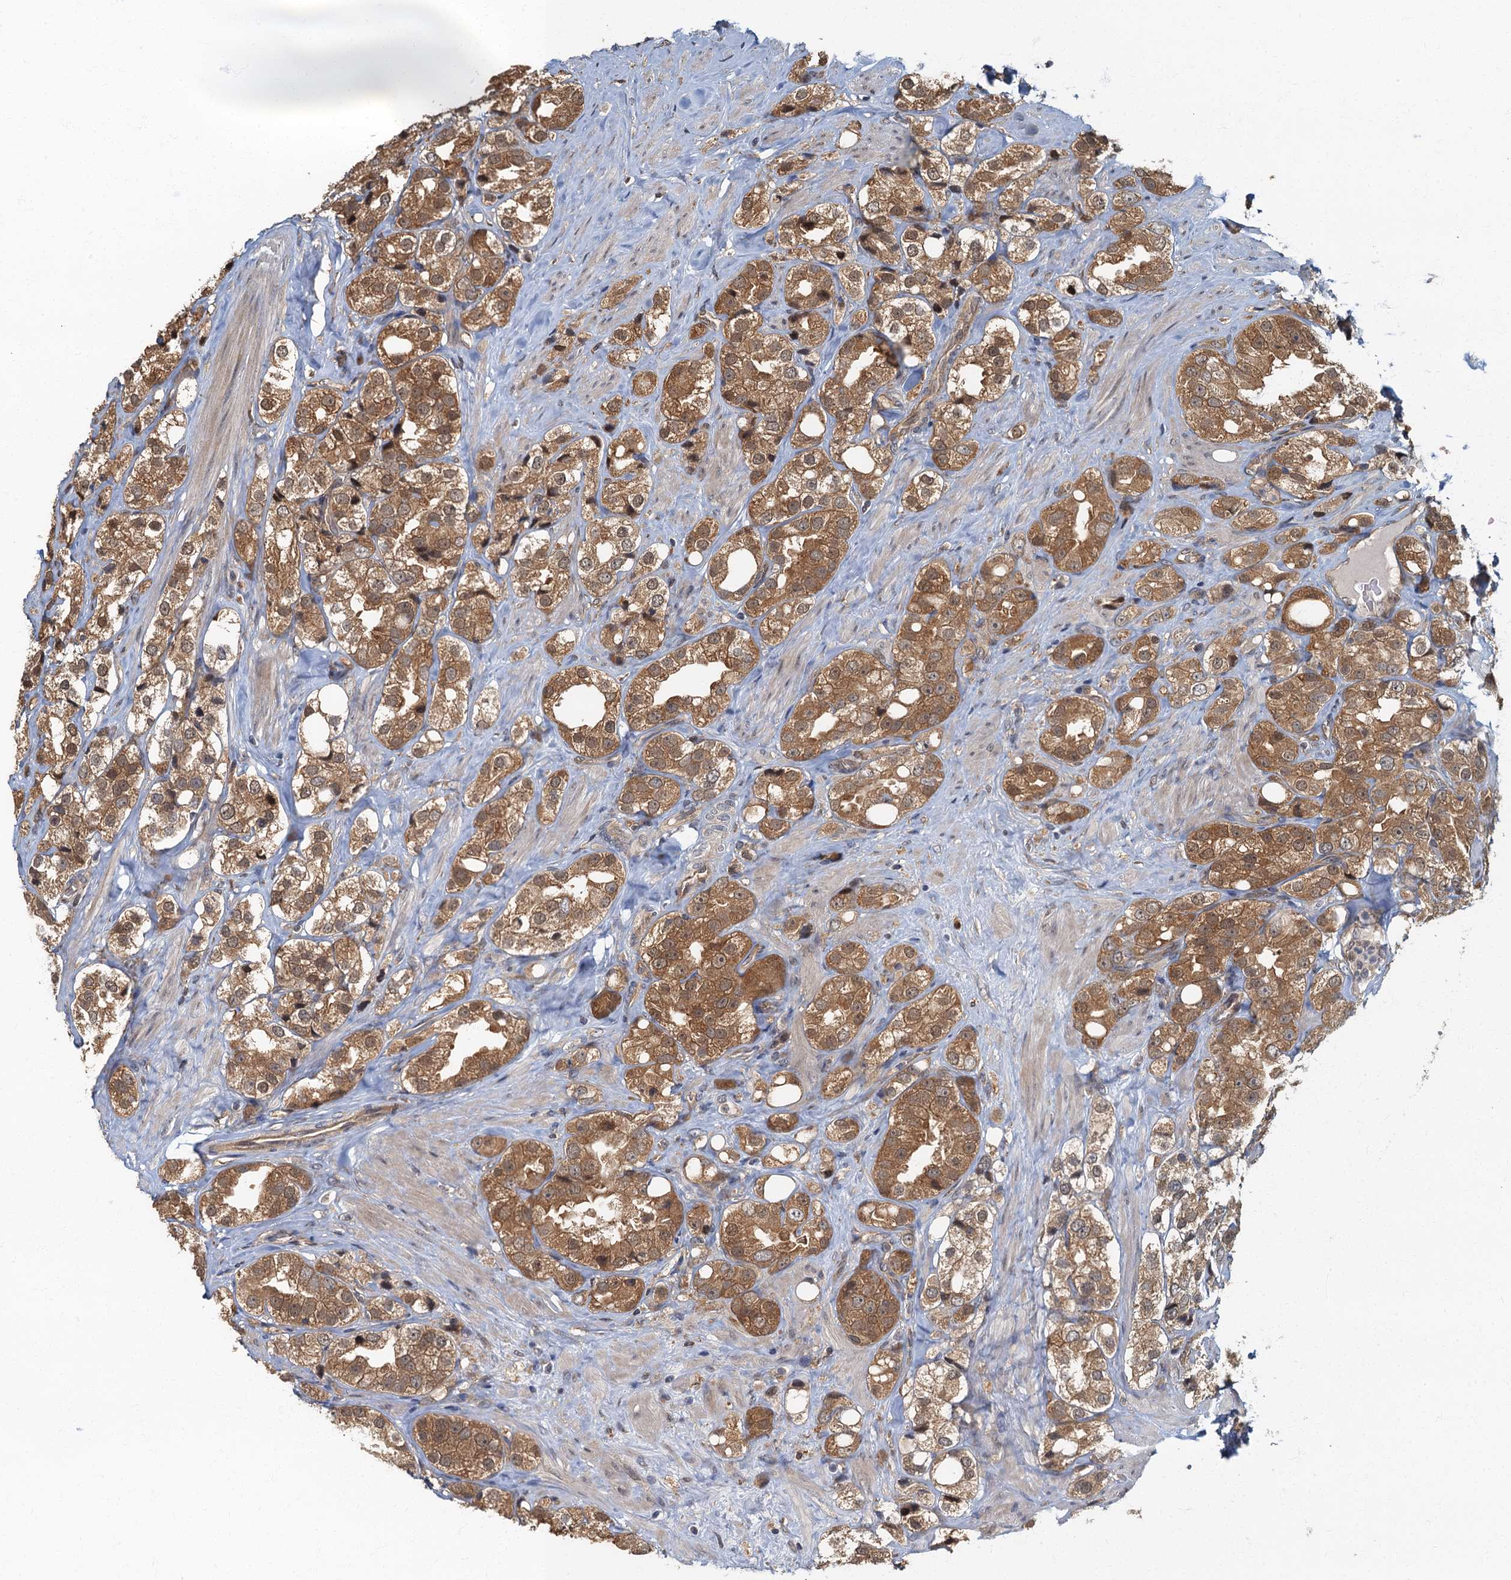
{"staining": {"intensity": "moderate", "quantity": ">75%", "location": "cytoplasmic/membranous,nuclear"}, "tissue": "prostate cancer", "cell_type": "Tumor cells", "image_type": "cancer", "snomed": [{"axis": "morphology", "description": "Adenocarcinoma, NOS"}, {"axis": "topography", "description": "Prostate"}], "caption": "Human prostate cancer stained with a protein marker displays moderate staining in tumor cells.", "gene": "TBCK", "patient": {"sex": "male", "age": 79}}